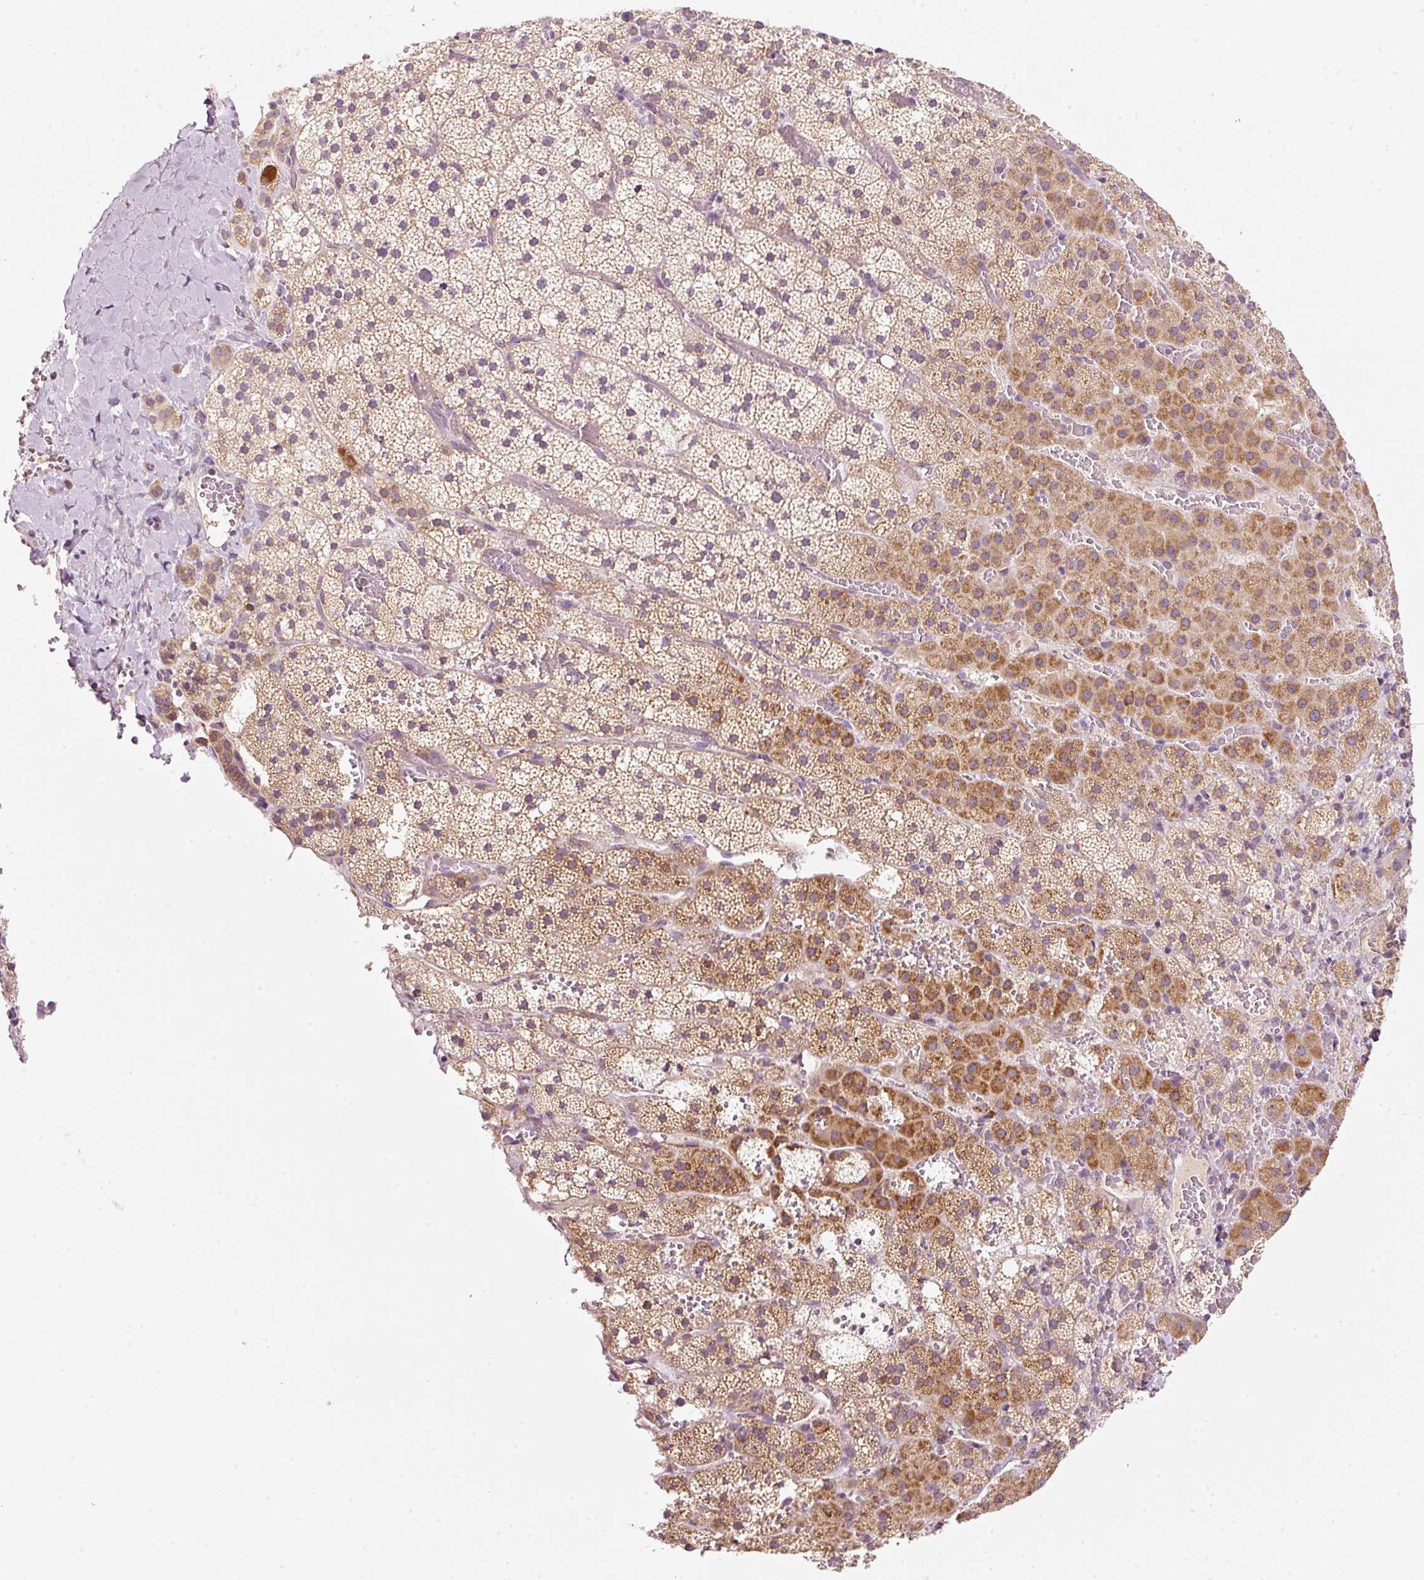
{"staining": {"intensity": "moderate", "quantity": ">75%", "location": "cytoplasmic/membranous"}, "tissue": "adrenal gland", "cell_type": "Glandular cells", "image_type": "normal", "snomed": [{"axis": "morphology", "description": "Normal tissue, NOS"}, {"axis": "topography", "description": "Adrenal gland"}], "caption": "Immunohistochemical staining of normal adrenal gland displays medium levels of moderate cytoplasmic/membranous expression in approximately >75% of glandular cells. (Stains: DAB (3,3'-diaminobenzidine) in brown, nuclei in blue, Microscopy: brightfield microscopy at high magnification).", "gene": "FAM78B", "patient": {"sex": "male", "age": 53}}